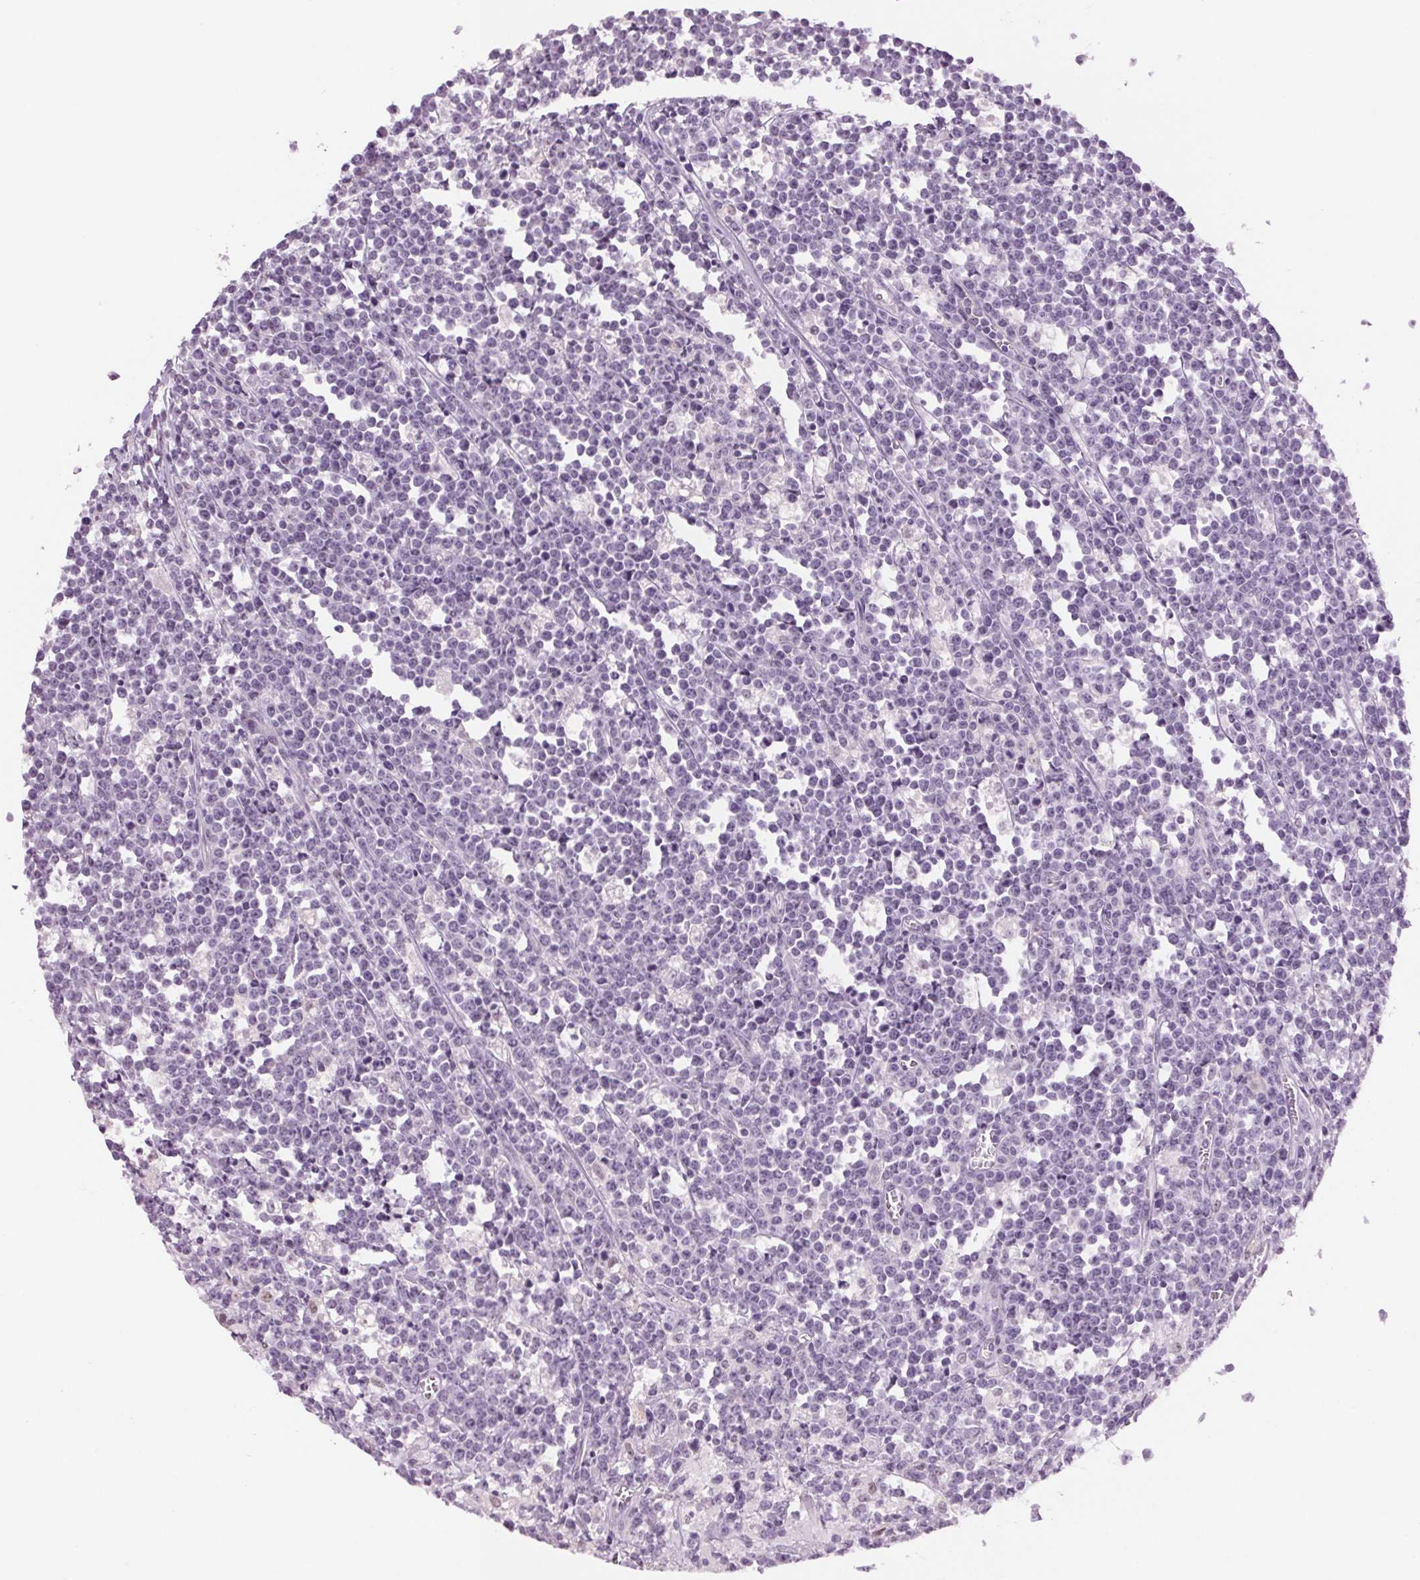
{"staining": {"intensity": "negative", "quantity": "none", "location": "none"}, "tissue": "lymphoma", "cell_type": "Tumor cells", "image_type": "cancer", "snomed": [{"axis": "morphology", "description": "Malignant lymphoma, non-Hodgkin's type, High grade"}, {"axis": "topography", "description": "Small intestine"}], "caption": "There is no significant expression in tumor cells of high-grade malignant lymphoma, non-Hodgkin's type.", "gene": "MPO", "patient": {"sex": "female", "age": 56}}